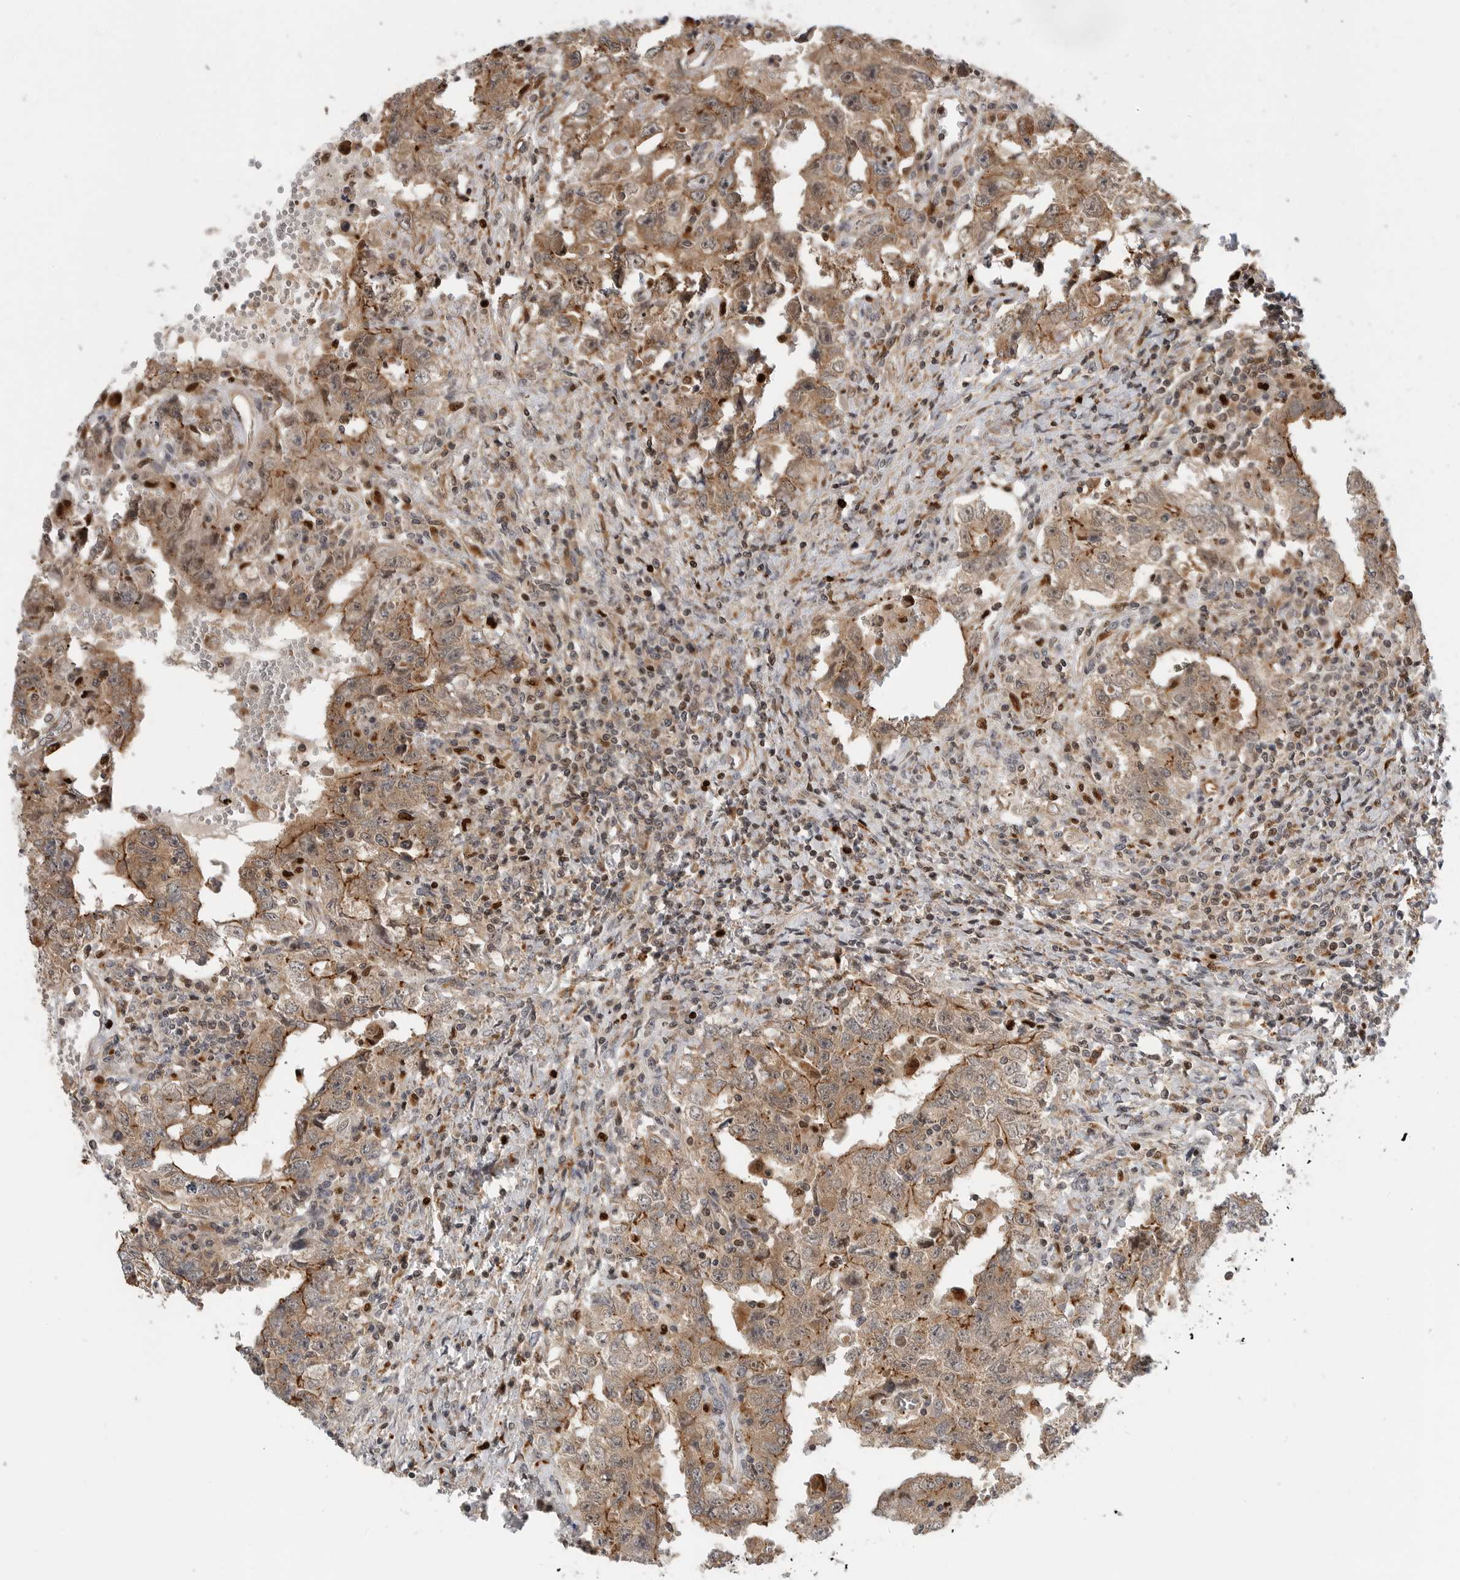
{"staining": {"intensity": "moderate", "quantity": ">75%", "location": "cytoplasmic/membranous"}, "tissue": "testis cancer", "cell_type": "Tumor cells", "image_type": "cancer", "snomed": [{"axis": "morphology", "description": "Carcinoma, Embryonal, NOS"}, {"axis": "topography", "description": "Testis"}], "caption": "Moderate cytoplasmic/membranous expression for a protein is appreciated in approximately >75% of tumor cells of testis cancer (embryonal carcinoma) using immunohistochemistry.", "gene": "STRAP", "patient": {"sex": "male", "age": 26}}